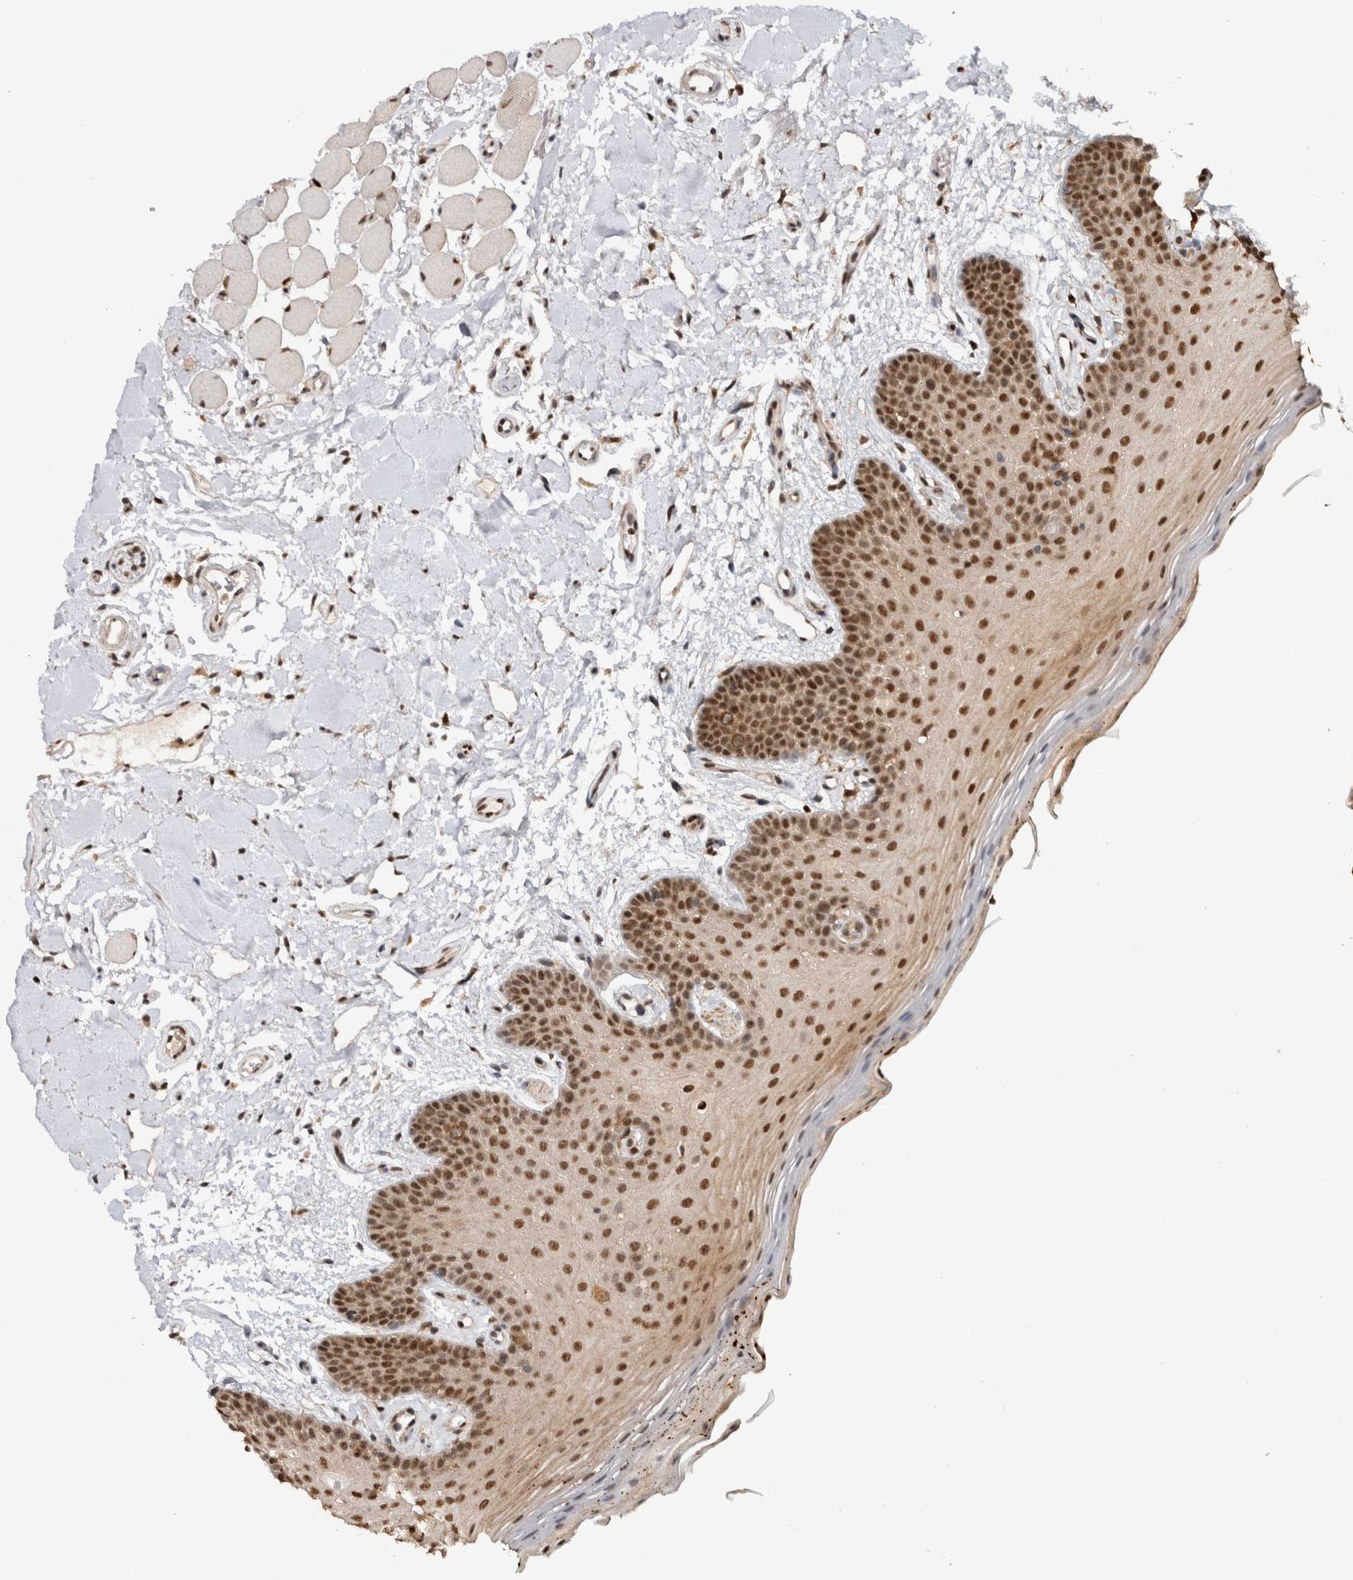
{"staining": {"intensity": "strong", "quantity": ">75%", "location": "nuclear"}, "tissue": "oral mucosa", "cell_type": "Squamous epithelial cells", "image_type": "normal", "snomed": [{"axis": "morphology", "description": "Normal tissue, NOS"}, {"axis": "topography", "description": "Oral tissue"}], "caption": "Immunohistochemistry staining of benign oral mucosa, which exhibits high levels of strong nuclear positivity in approximately >75% of squamous epithelial cells indicating strong nuclear protein expression. The staining was performed using DAB (3,3'-diaminobenzidine) (brown) for protein detection and nuclei were counterstained in hematoxylin (blue).", "gene": "RPS6KA2", "patient": {"sex": "male", "age": 62}}